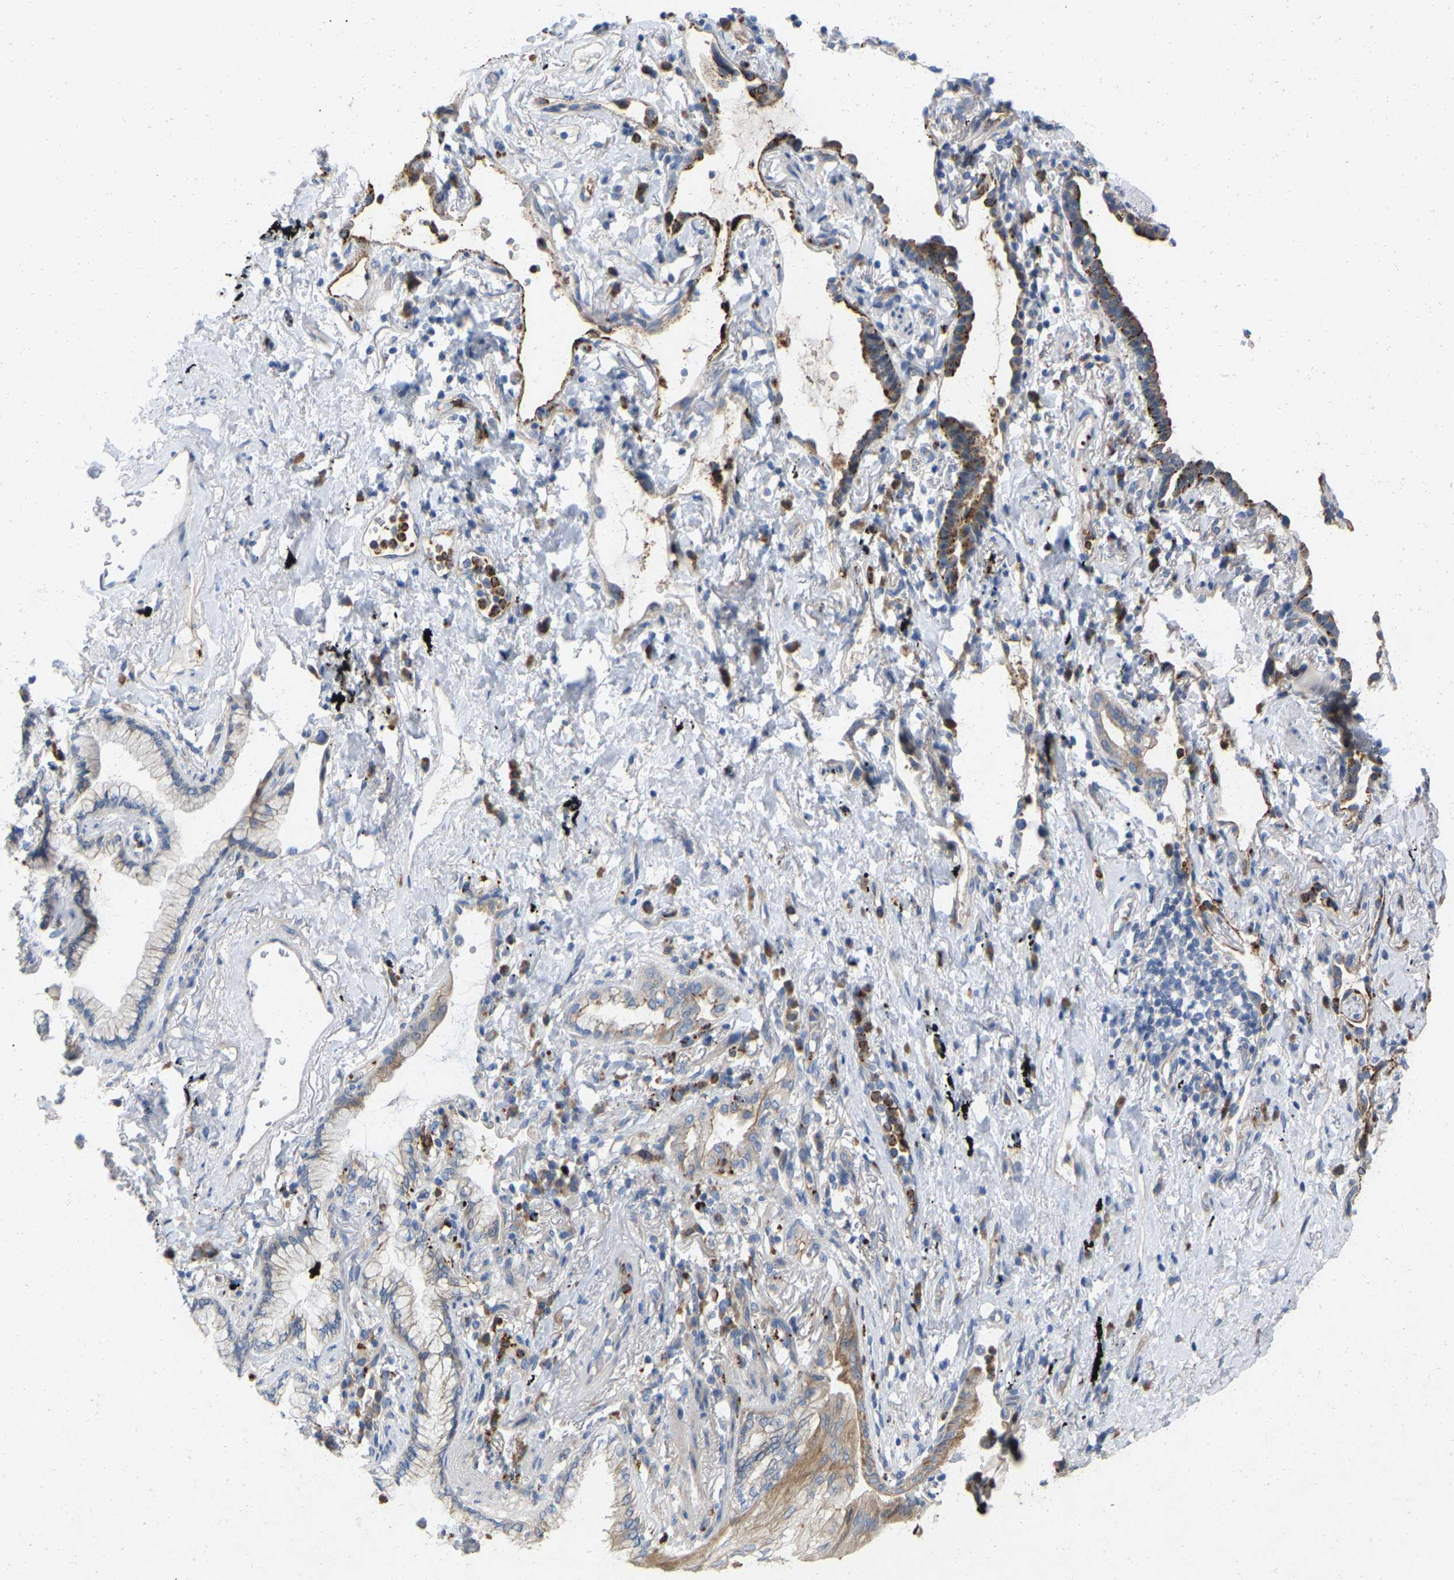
{"staining": {"intensity": "weak", "quantity": "25%-75%", "location": "cytoplasmic/membranous"}, "tissue": "lung cancer", "cell_type": "Tumor cells", "image_type": "cancer", "snomed": [{"axis": "morphology", "description": "Normal tissue, NOS"}, {"axis": "morphology", "description": "Adenocarcinoma, NOS"}, {"axis": "topography", "description": "Bronchus"}, {"axis": "topography", "description": "Lung"}], "caption": "Lung cancer (adenocarcinoma) tissue shows weak cytoplasmic/membranous staining in approximately 25%-75% of tumor cells", "gene": "RHEB", "patient": {"sex": "female", "age": 70}}